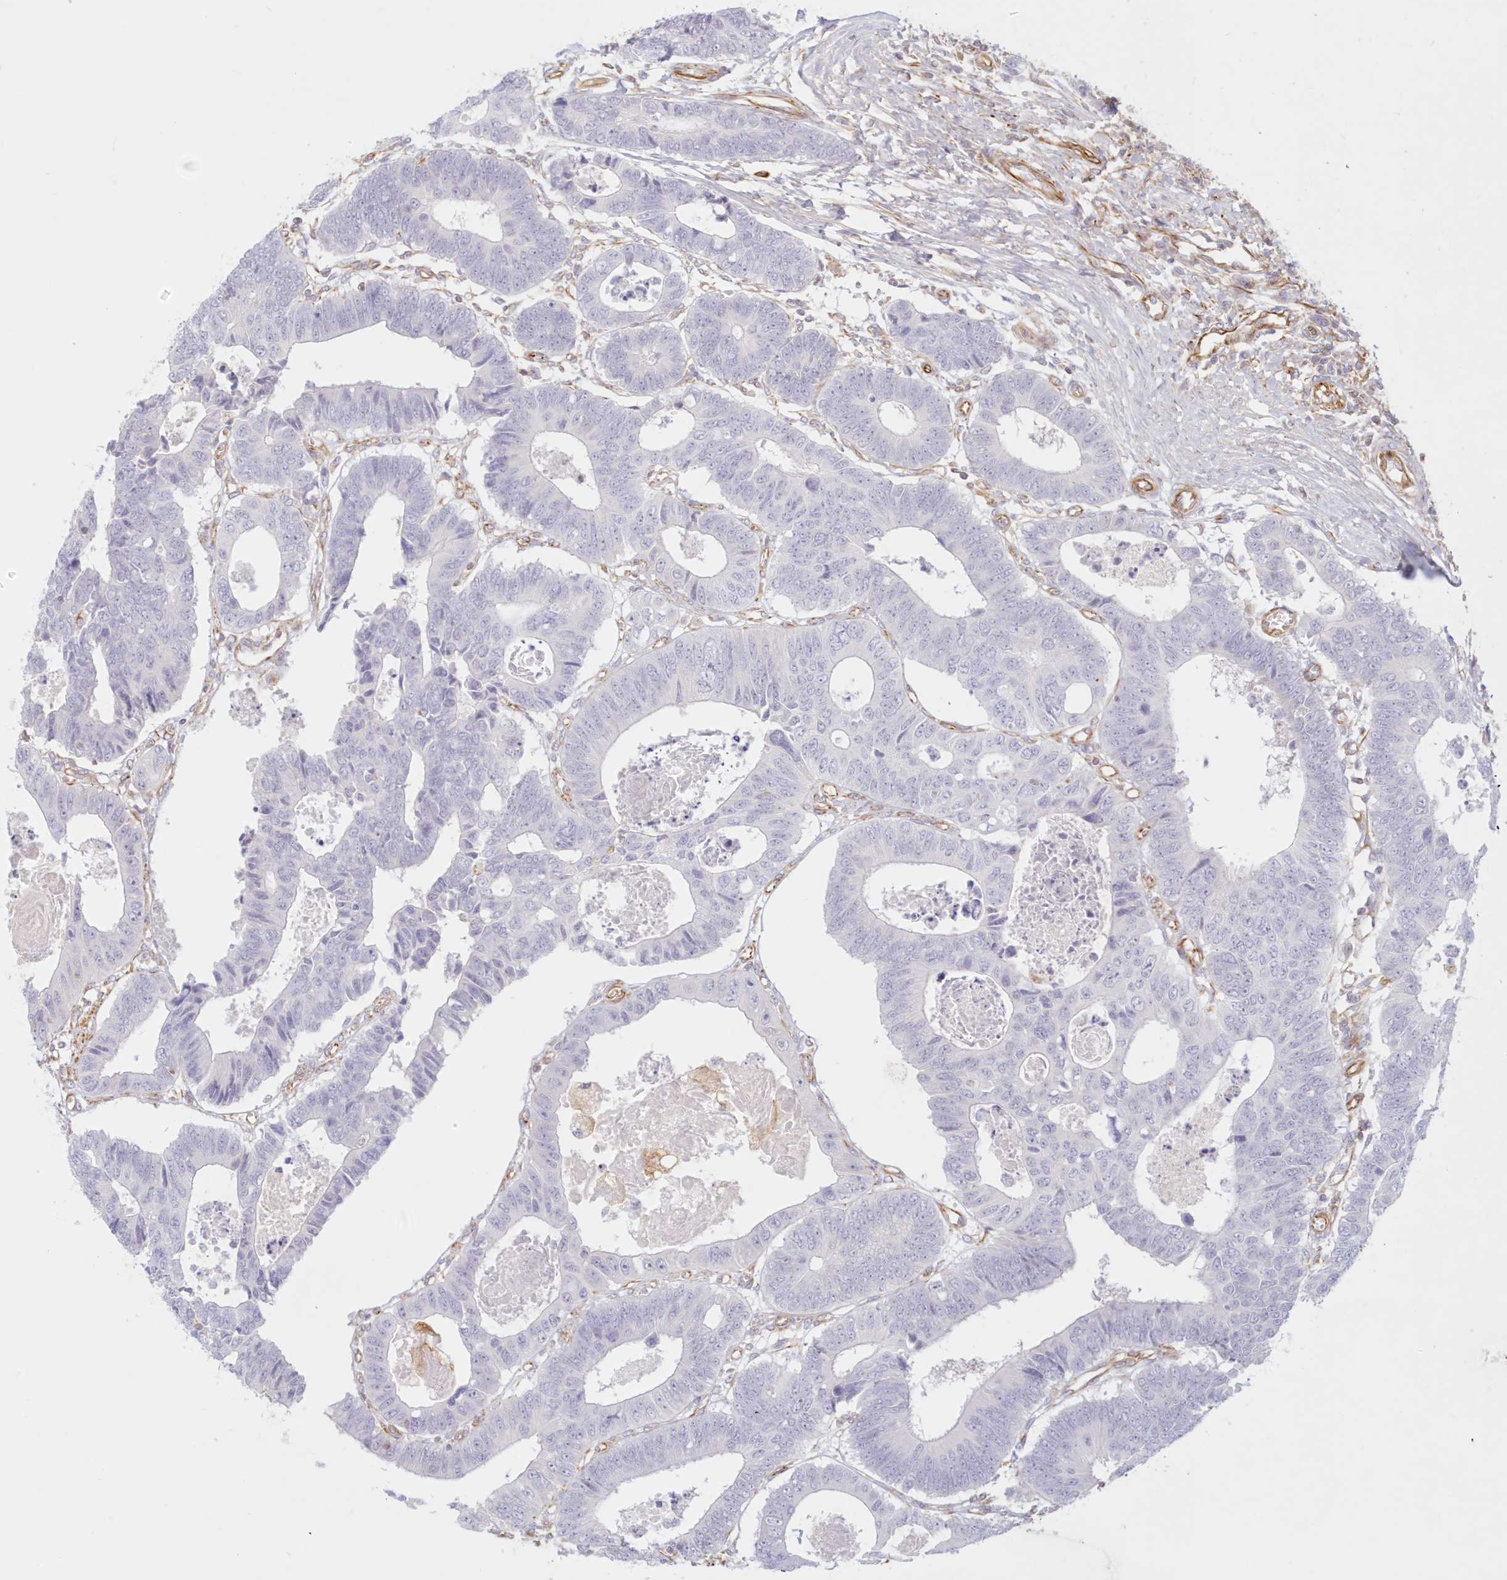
{"staining": {"intensity": "negative", "quantity": "none", "location": "none"}, "tissue": "colorectal cancer", "cell_type": "Tumor cells", "image_type": "cancer", "snomed": [{"axis": "morphology", "description": "Adenocarcinoma, NOS"}, {"axis": "topography", "description": "Rectum"}], "caption": "Histopathology image shows no protein staining in tumor cells of colorectal cancer tissue.", "gene": "DMRTB1", "patient": {"sex": "male", "age": 84}}